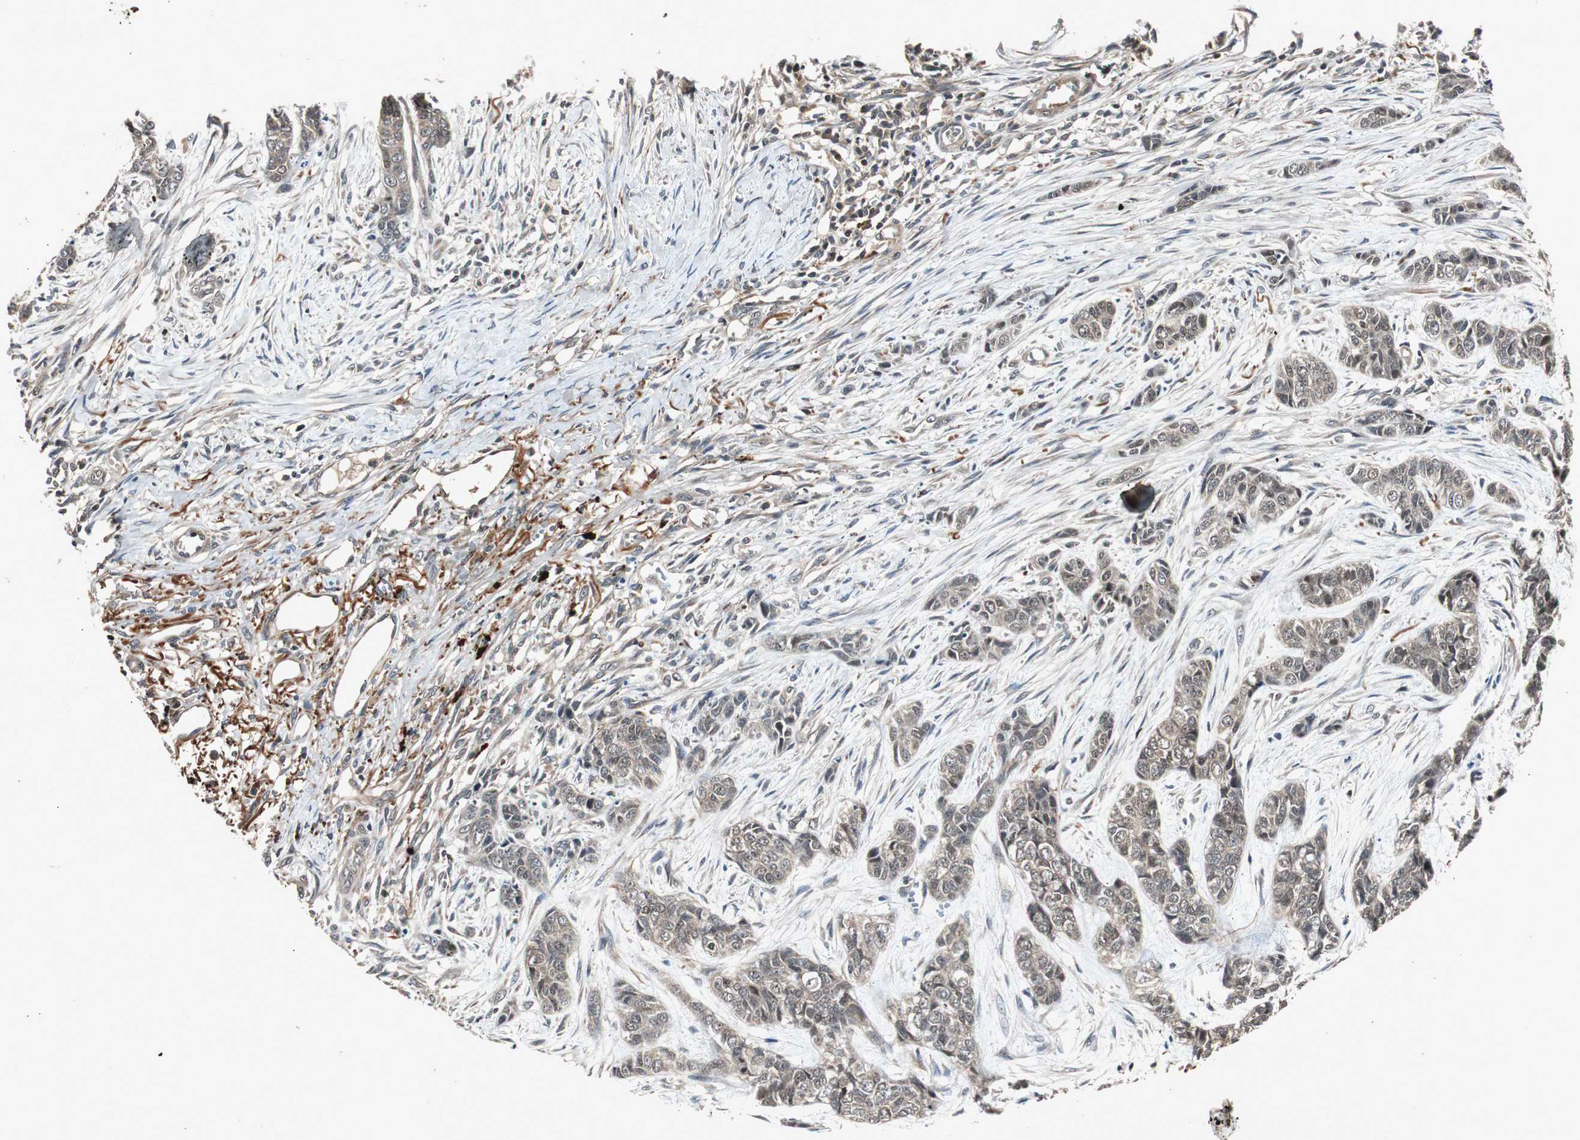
{"staining": {"intensity": "negative", "quantity": "none", "location": "none"}, "tissue": "skin cancer", "cell_type": "Tumor cells", "image_type": "cancer", "snomed": [{"axis": "morphology", "description": "Basal cell carcinoma"}, {"axis": "topography", "description": "Skin"}], "caption": "Micrograph shows no significant protein expression in tumor cells of skin basal cell carcinoma.", "gene": "SLIT2", "patient": {"sex": "female", "age": 64}}